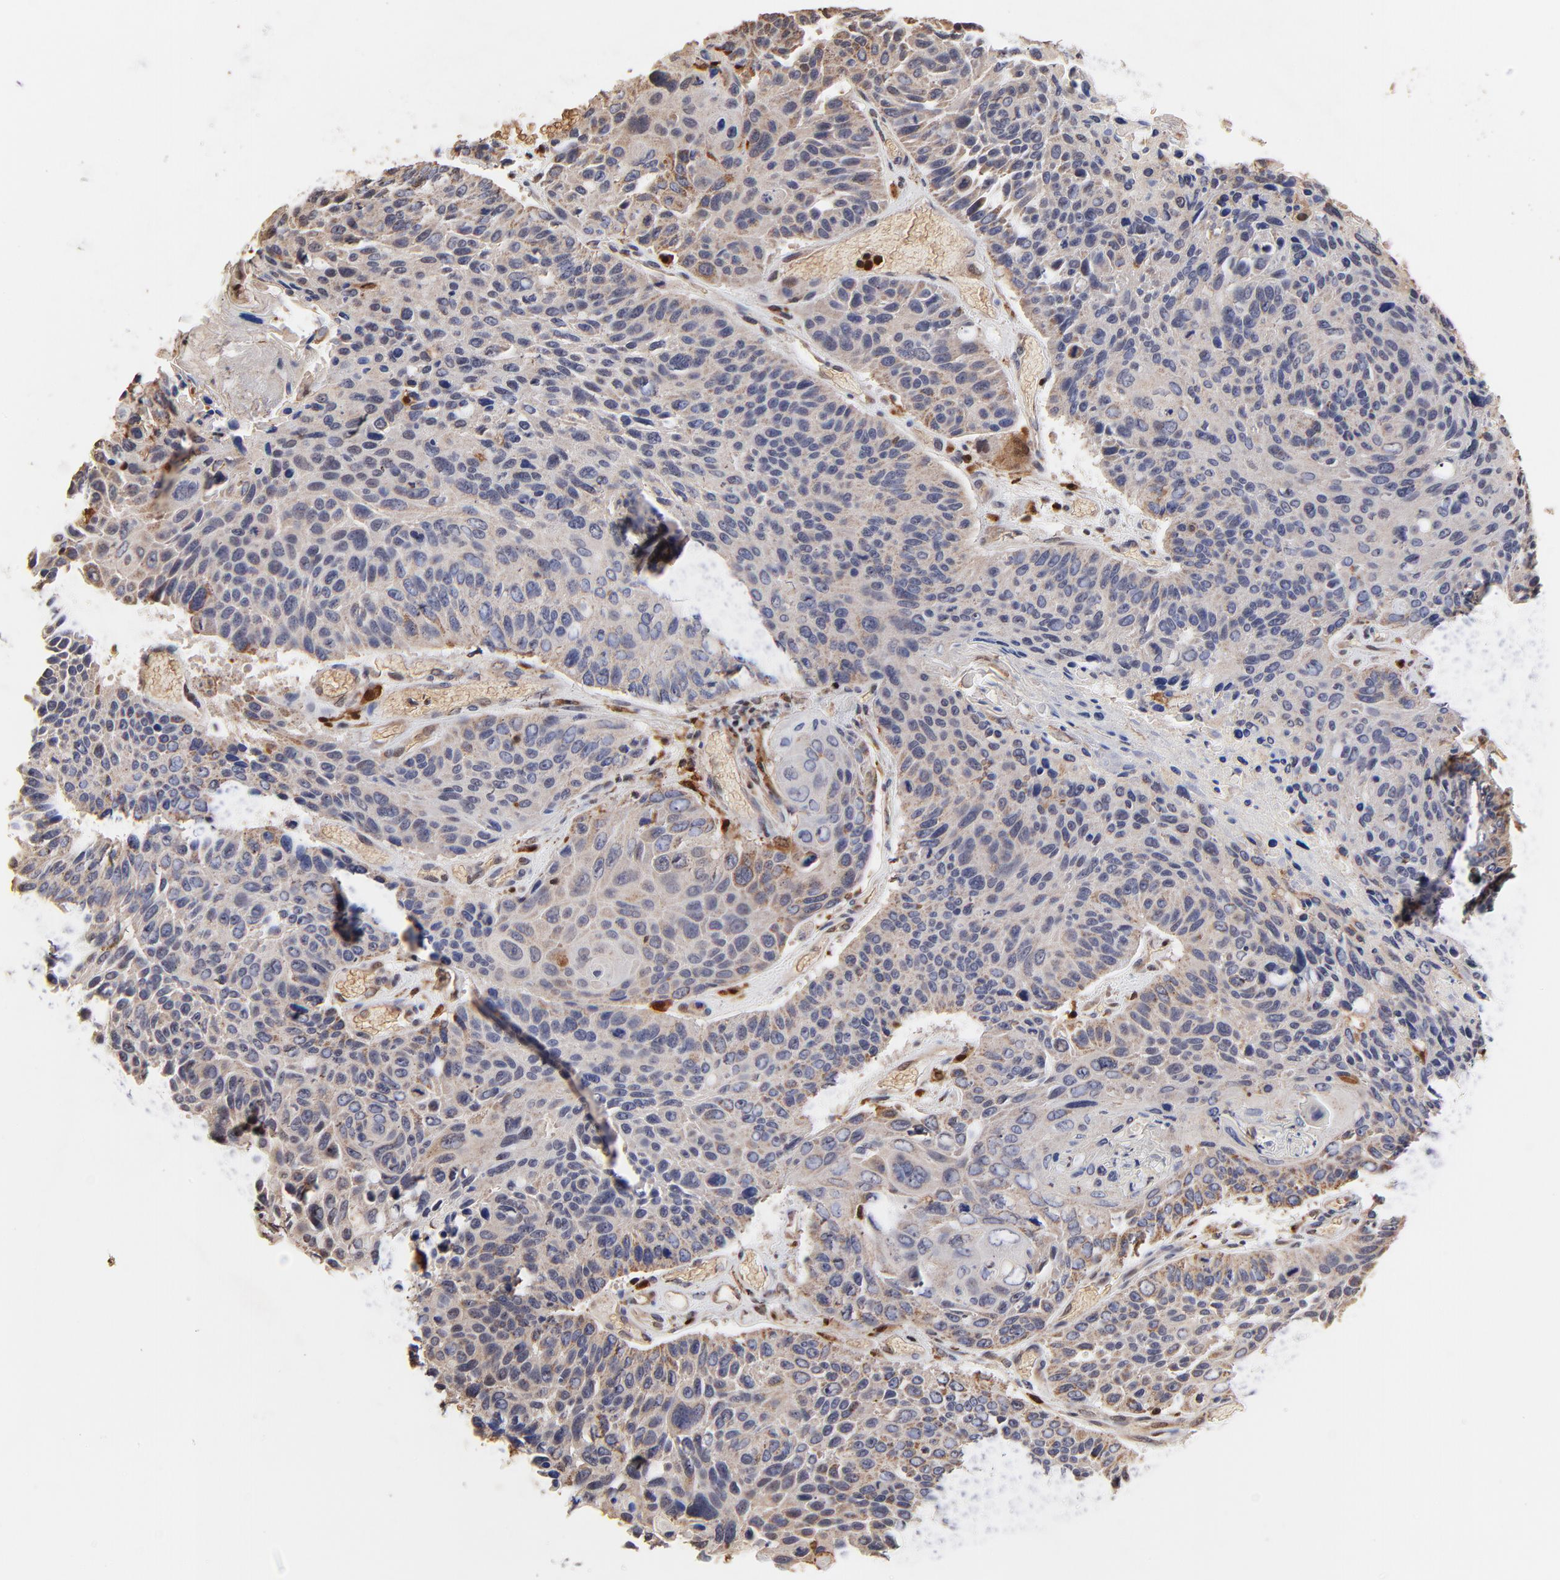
{"staining": {"intensity": "weak", "quantity": "25%-75%", "location": "cytoplasmic/membranous"}, "tissue": "lung cancer", "cell_type": "Tumor cells", "image_type": "cancer", "snomed": [{"axis": "morphology", "description": "Squamous cell carcinoma, NOS"}, {"axis": "topography", "description": "Lung"}], "caption": "Weak cytoplasmic/membranous staining is seen in about 25%-75% of tumor cells in lung cancer (squamous cell carcinoma).", "gene": "CASP1", "patient": {"sex": "male", "age": 68}}